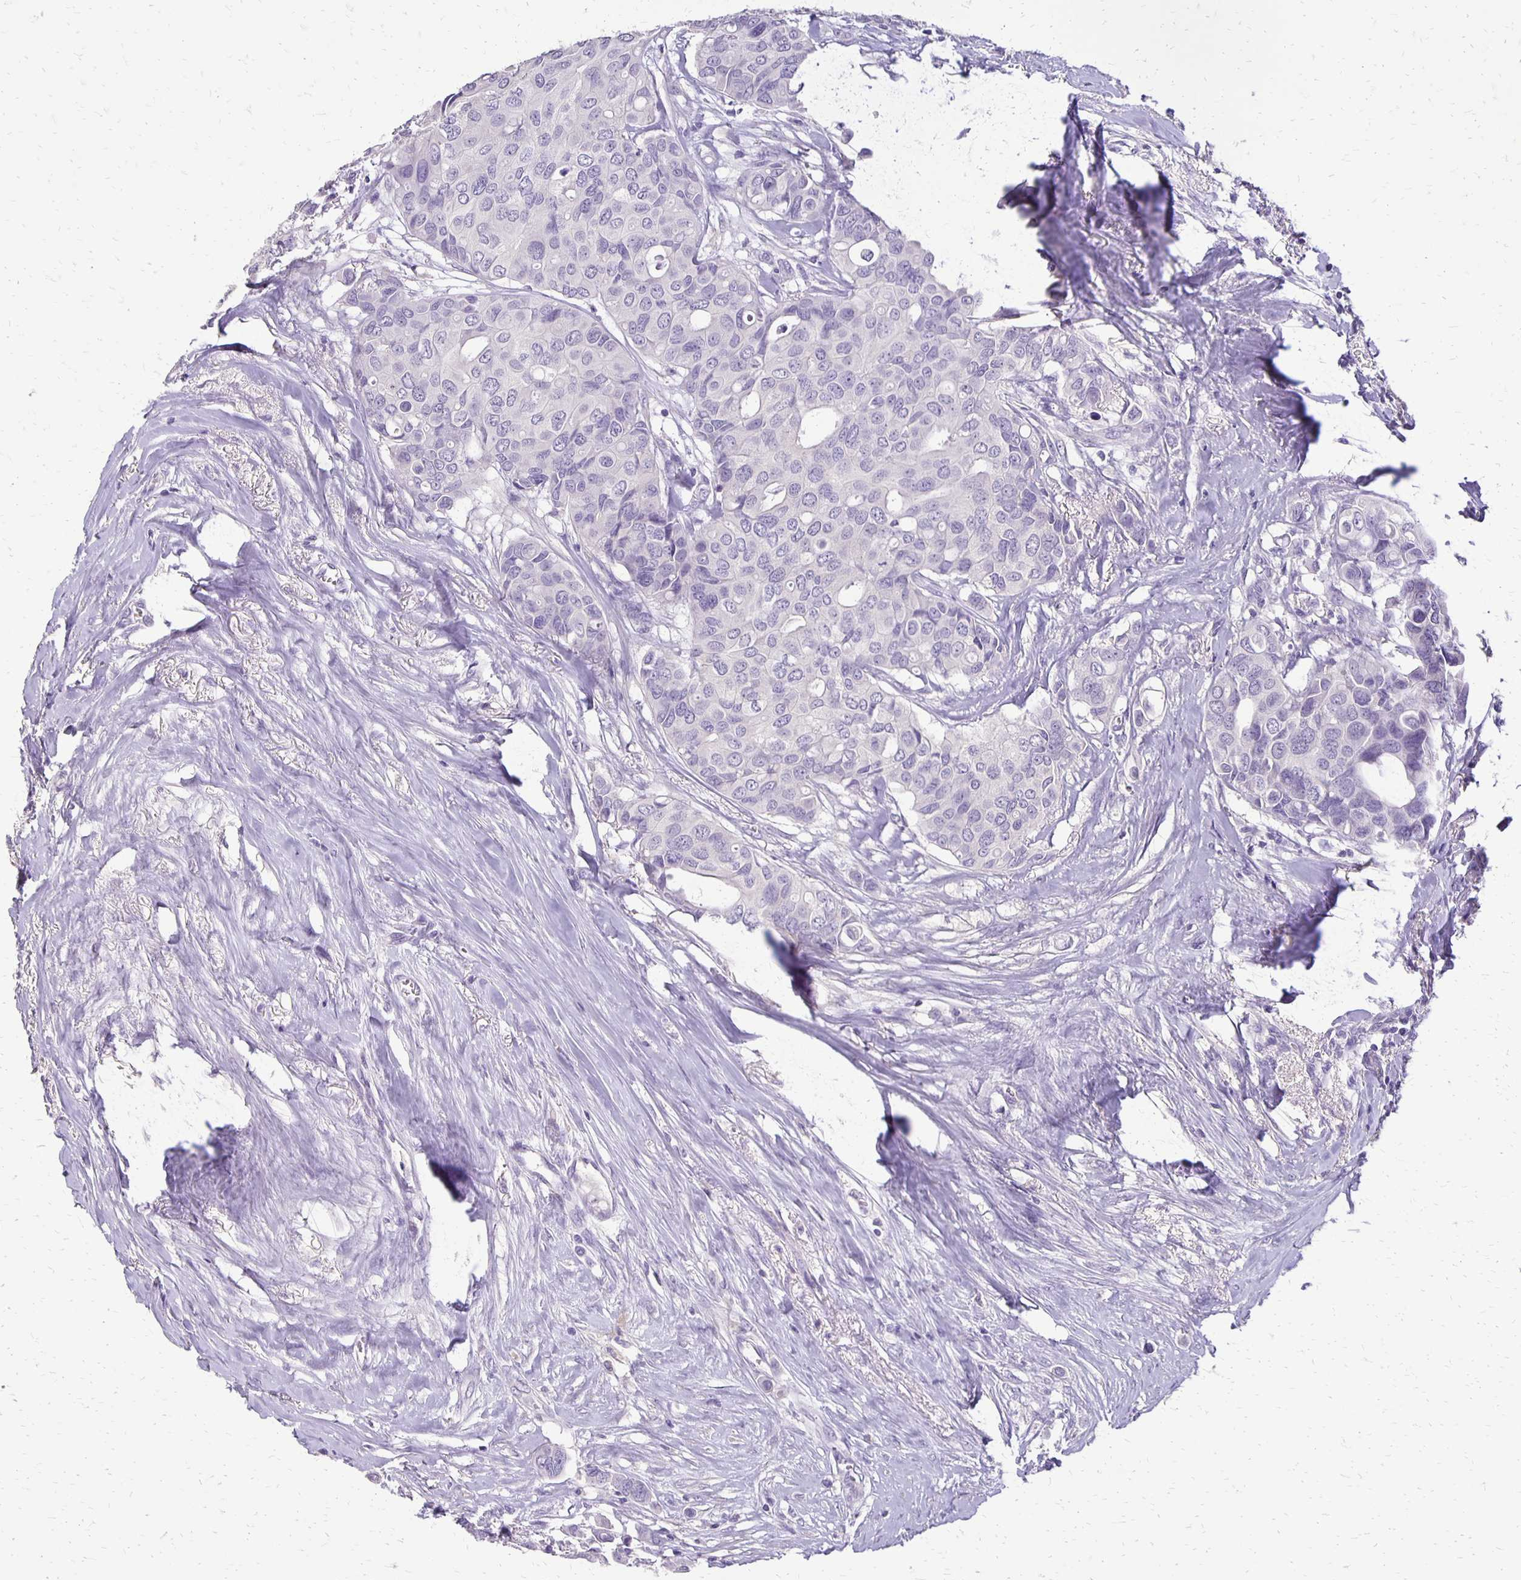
{"staining": {"intensity": "negative", "quantity": "none", "location": "none"}, "tissue": "breast cancer", "cell_type": "Tumor cells", "image_type": "cancer", "snomed": [{"axis": "morphology", "description": "Duct carcinoma"}, {"axis": "topography", "description": "Breast"}], "caption": "Protein analysis of intraductal carcinoma (breast) displays no significant positivity in tumor cells. (Immunohistochemistry, brightfield microscopy, high magnification).", "gene": "ANKRD45", "patient": {"sex": "female", "age": 54}}